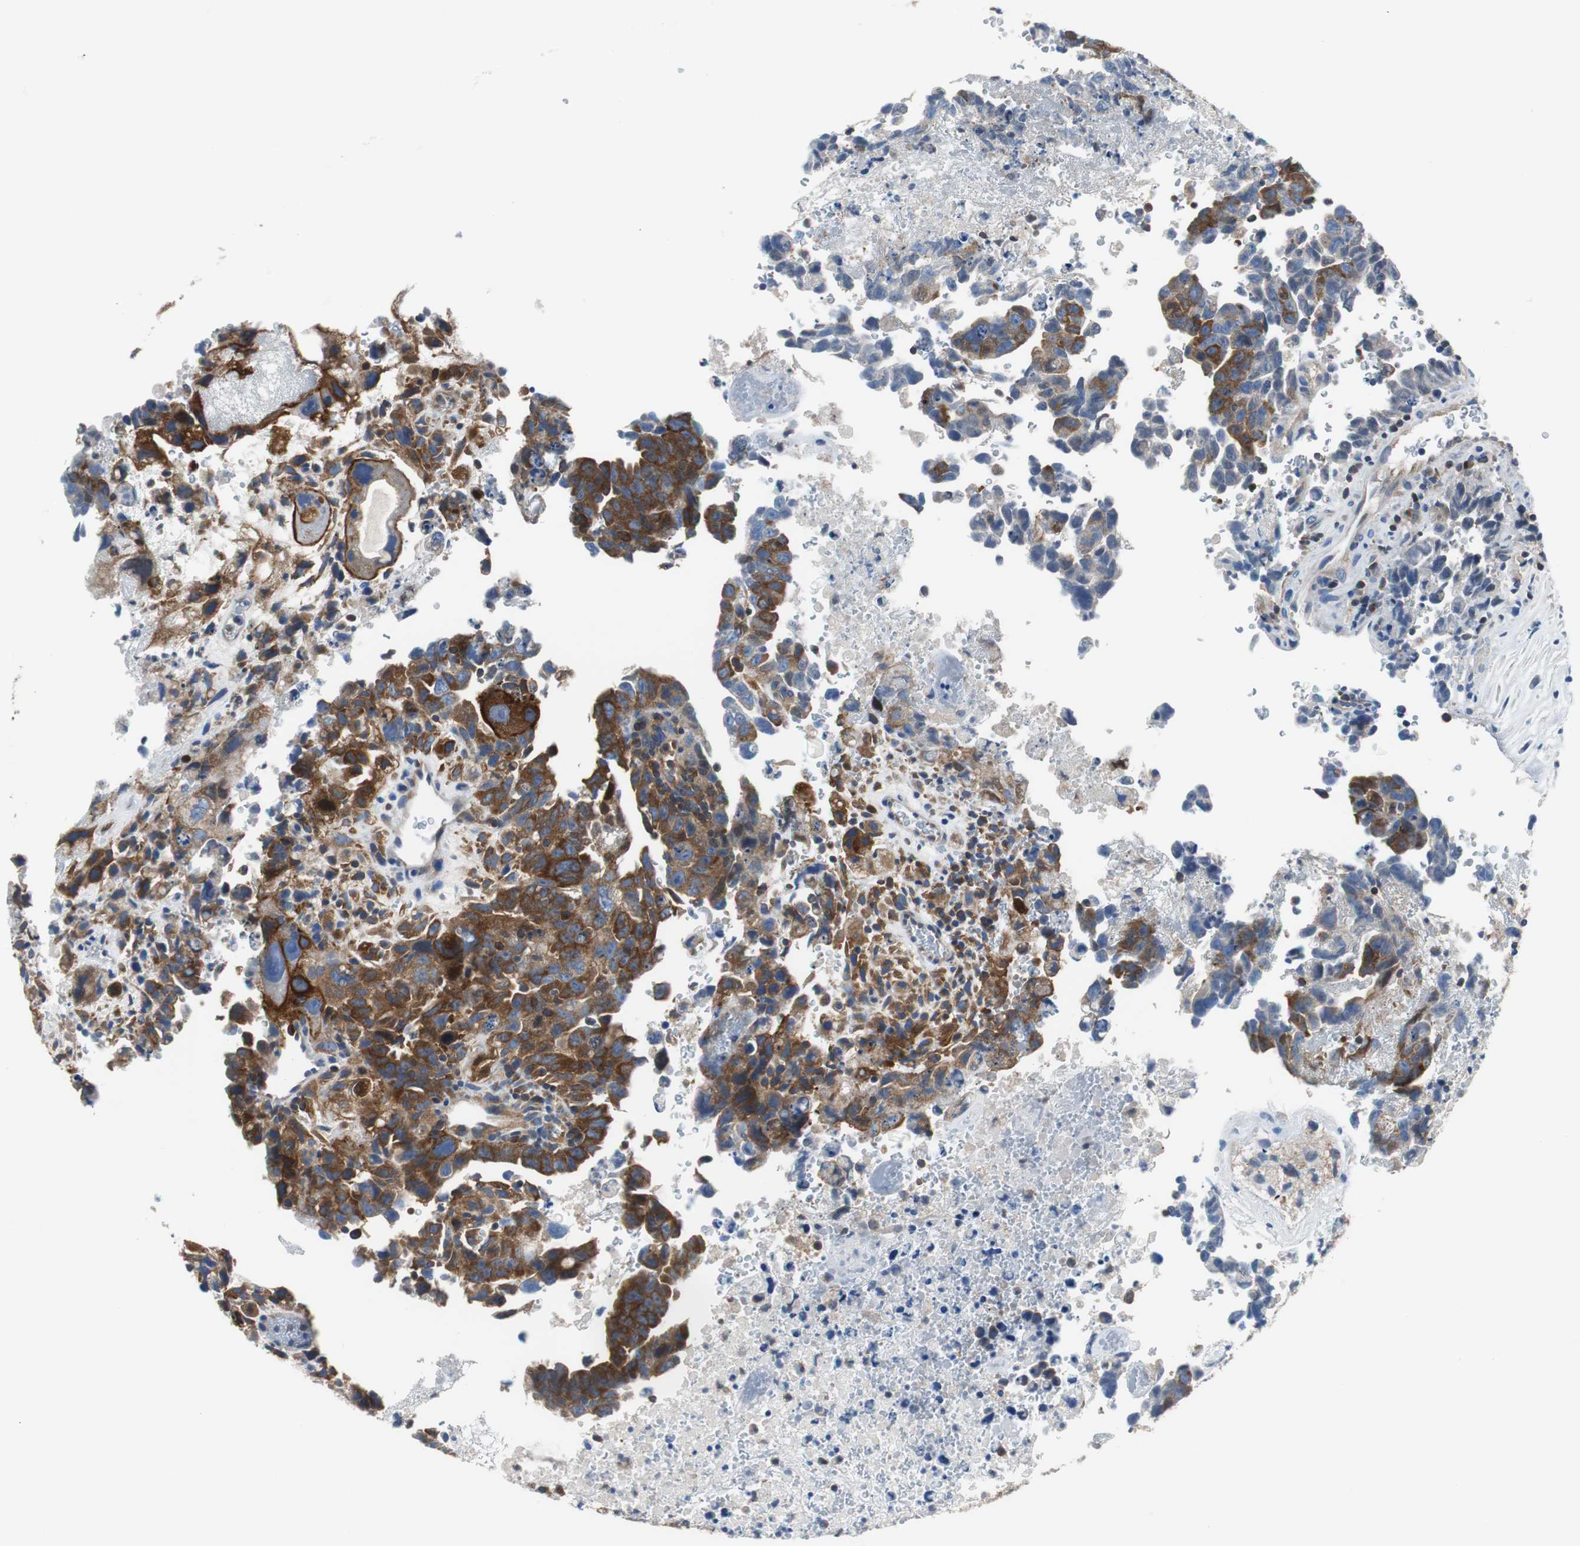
{"staining": {"intensity": "strong", "quantity": ">75%", "location": "cytoplasmic/membranous"}, "tissue": "testis cancer", "cell_type": "Tumor cells", "image_type": "cancer", "snomed": [{"axis": "morphology", "description": "Carcinoma, Embryonal, NOS"}, {"axis": "topography", "description": "Testis"}], "caption": "The photomicrograph demonstrates staining of testis cancer (embryonal carcinoma), revealing strong cytoplasmic/membranous protein staining (brown color) within tumor cells.", "gene": "BRAF", "patient": {"sex": "male", "age": 28}}